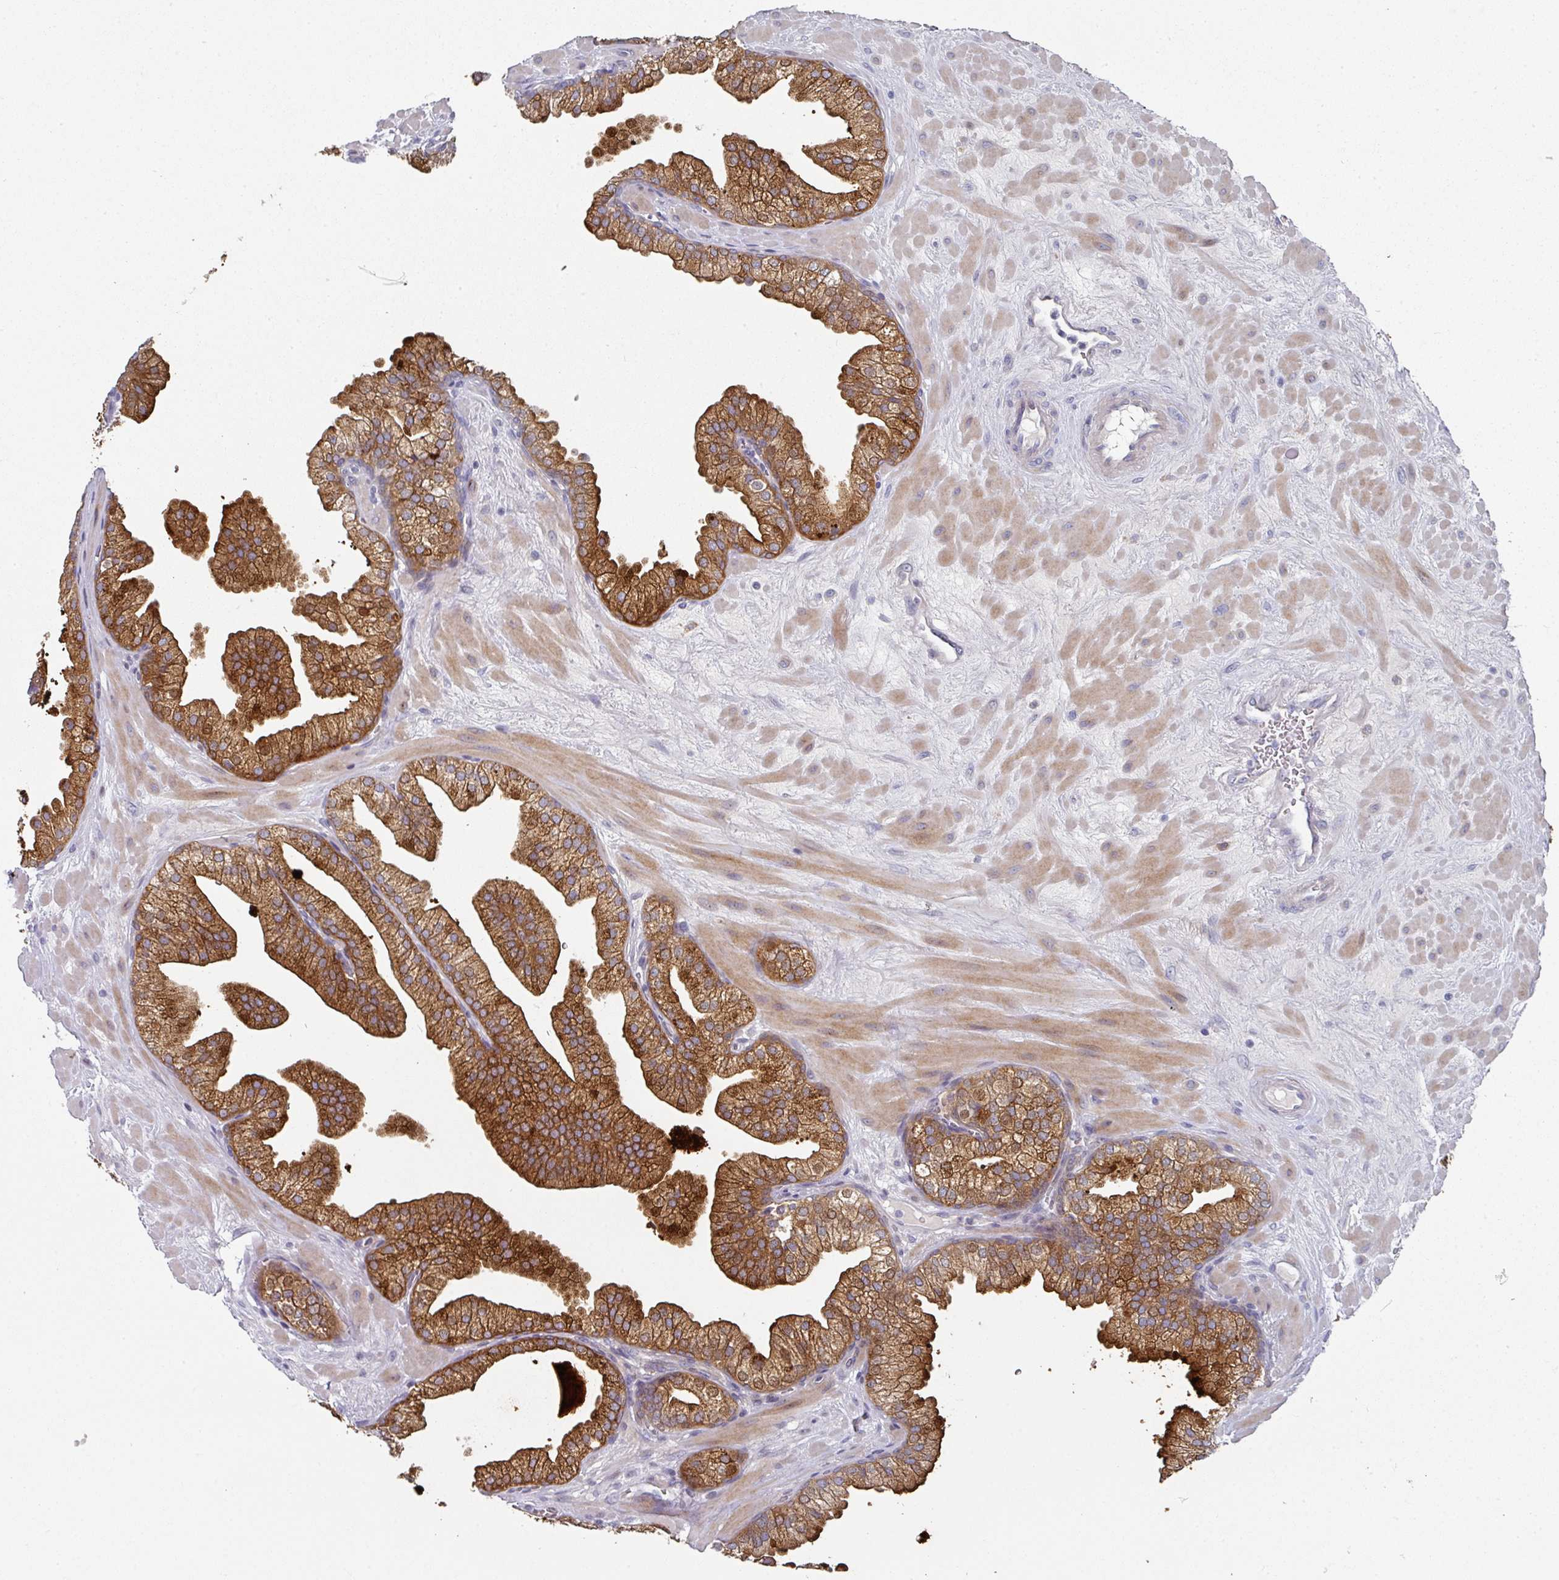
{"staining": {"intensity": "strong", "quantity": "25%-75%", "location": "cytoplasmic/membranous"}, "tissue": "prostate", "cell_type": "Glandular cells", "image_type": "normal", "snomed": [{"axis": "morphology", "description": "Normal tissue, NOS"}, {"axis": "topography", "description": "Prostate"}, {"axis": "topography", "description": "Peripheral nerve tissue"}], "caption": "Immunohistochemistry (IHC) histopathology image of unremarkable prostate: human prostate stained using IHC shows high levels of strong protein expression localized specifically in the cytoplasmic/membranous of glandular cells, appearing as a cytoplasmic/membranous brown color.", "gene": "WSB2", "patient": {"sex": "male", "age": 61}}